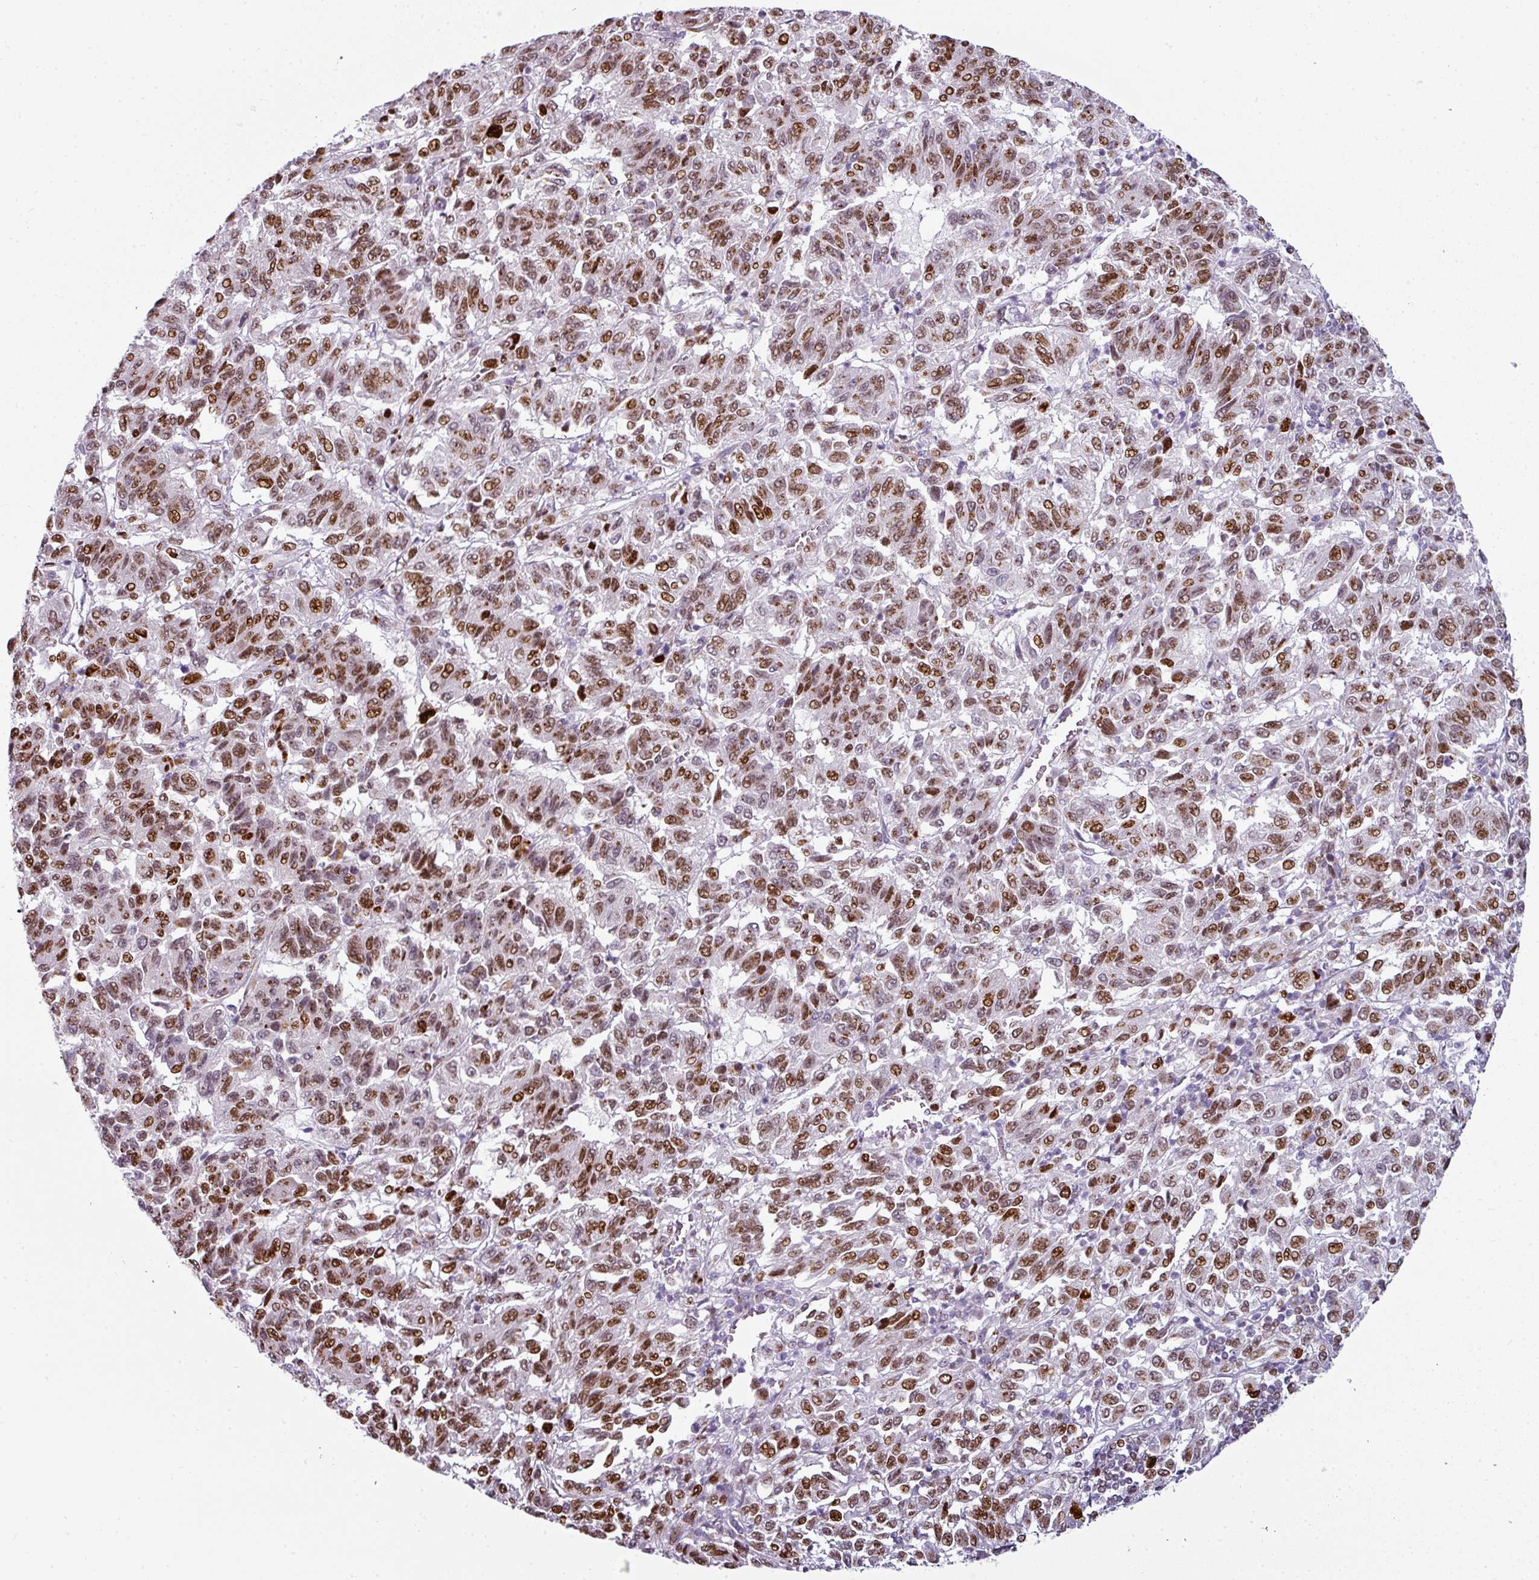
{"staining": {"intensity": "moderate", "quantity": ">75%", "location": "nuclear"}, "tissue": "melanoma", "cell_type": "Tumor cells", "image_type": "cancer", "snomed": [{"axis": "morphology", "description": "Malignant melanoma, Metastatic site"}, {"axis": "topography", "description": "Lung"}], "caption": "Tumor cells show medium levels of moderate nuclear expression in about >75% of cells in human melanoma.", "gene": "SYT8", "patient": {"sex": "male", "age": 64}}